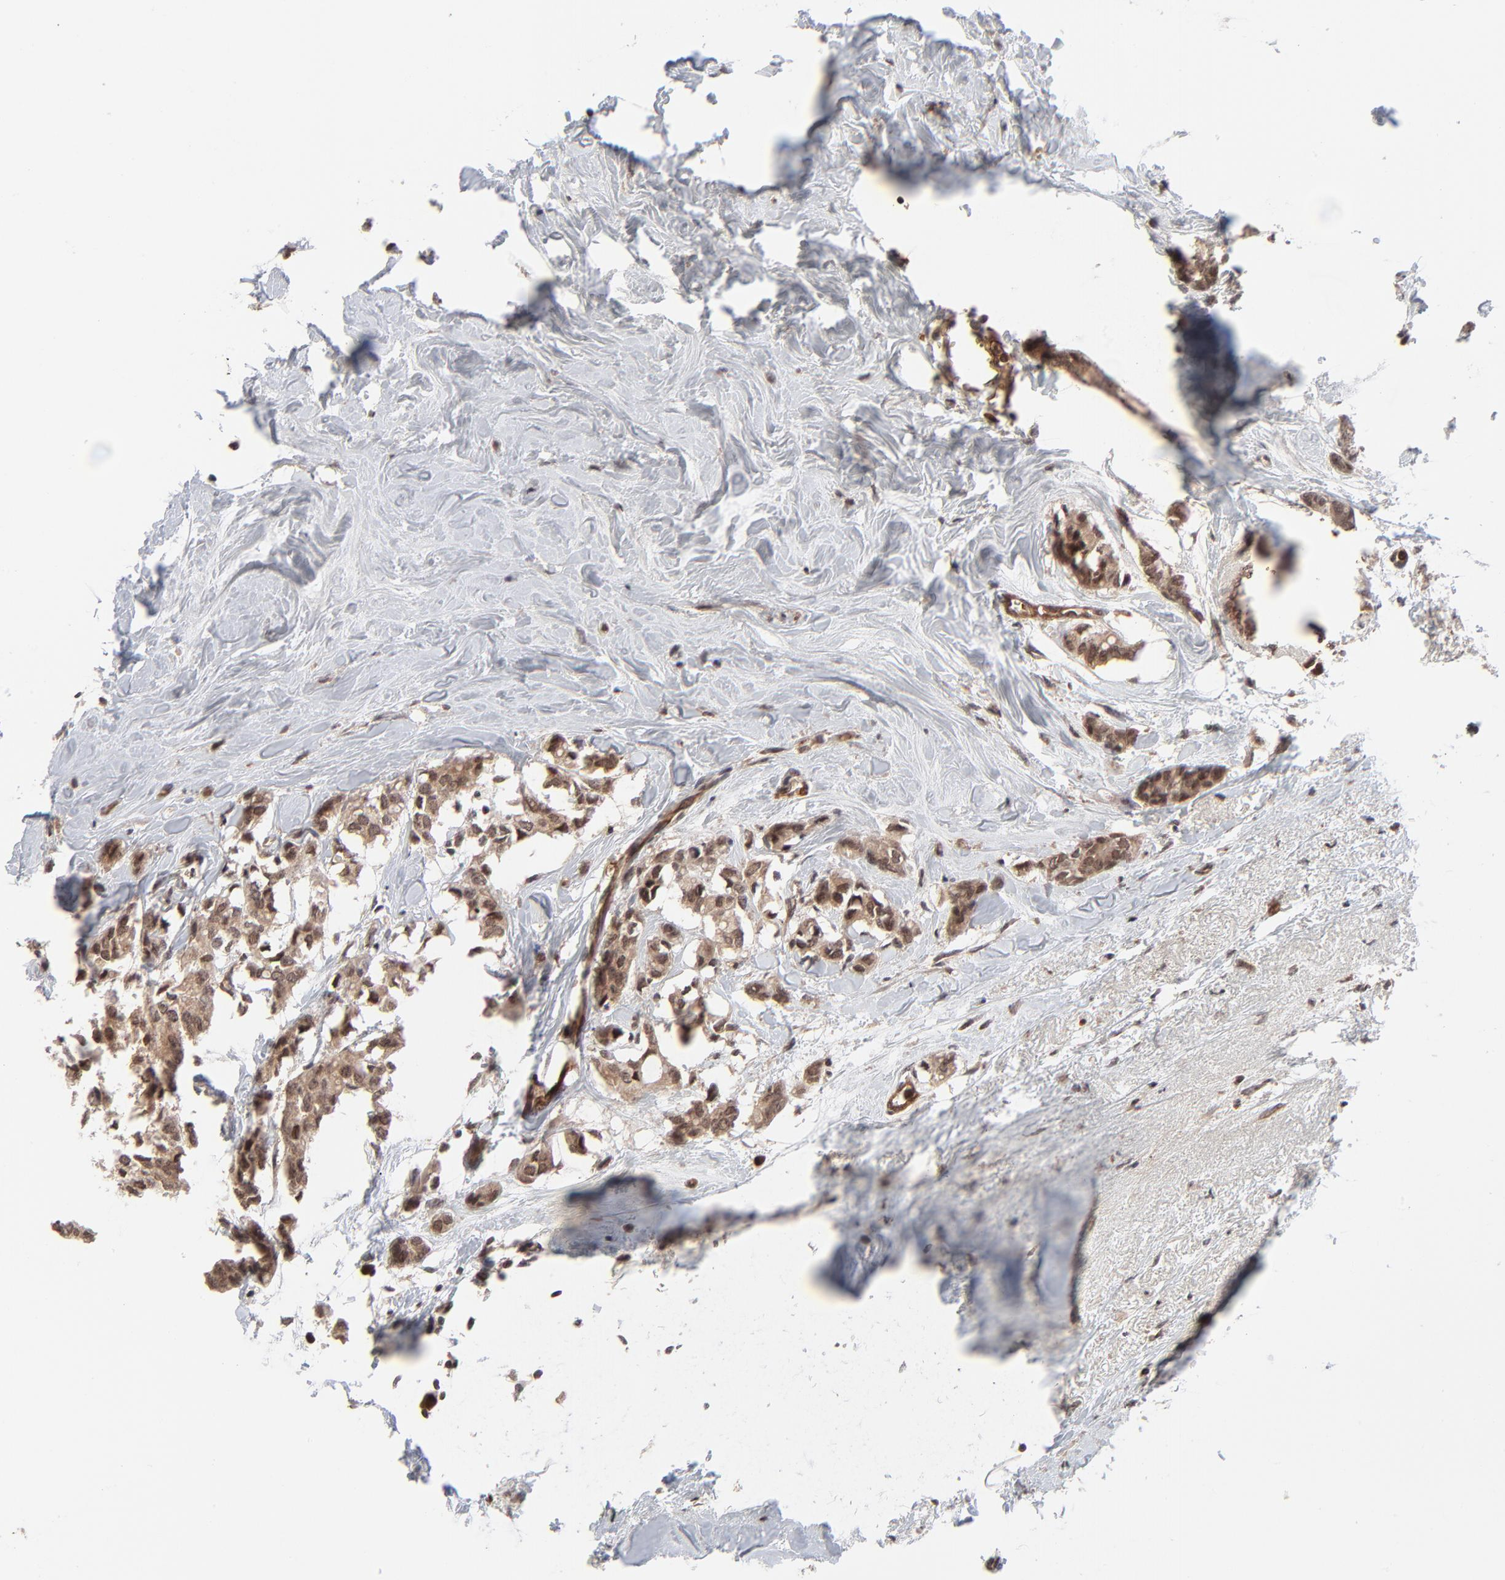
{"staining": {"intensity": "moderate", "quantity": ">75%", "location": "cytoplasmic/membranous,nuclear"}, "tissue": "breast cancer", "cell_type": "Tumor cells", "image_type": "cancer", "snomed": [{"axis": "morphology", "description": "Duct carcinoma"}, {"axis": "topography", "description": "Breast"}], "caption": "IHC (DAB) staining of breast cancer exhibits moderate cytoplasmic/membranous and nuclear protein staining in about >75% of tumor cells.", "gene": "CASP10", "patient": {"sex": "female", "age": 84}}